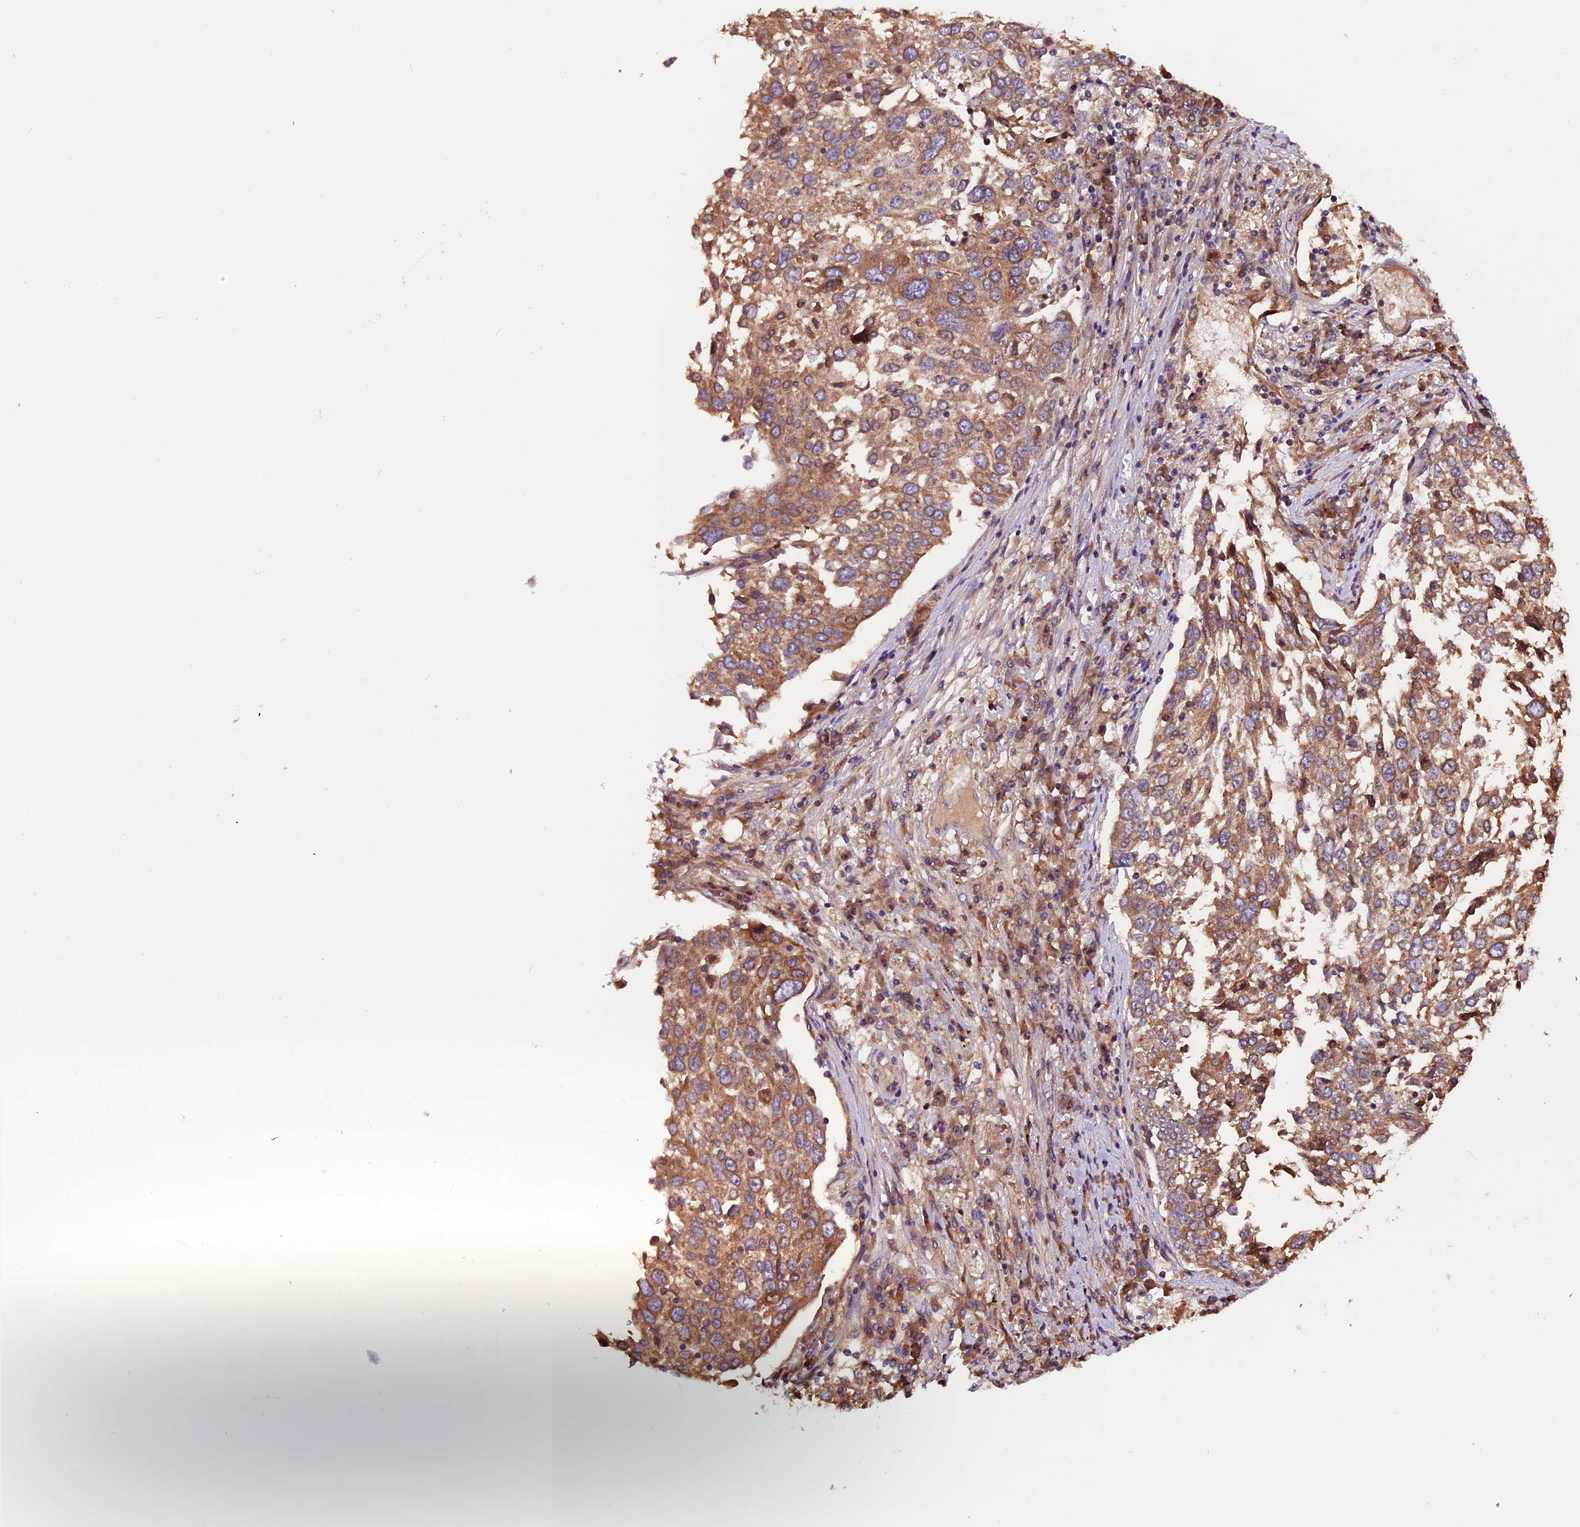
{"staining": {"intensity": "moderate", "quantity": ">75%", "location": "cytoplasmic/membranous"}, "tissue": "lung cancer", "cell_type": "Tumor cells", "image_type": "cancer", "snomed": [{"axis": "morphology", "description": "Squamous cell carcinoma, NOS"}, {"axis": "topography", "description": "Lung"}], "caption": "An image of squamous cell carcinoma (lung) stained for a protein reveals moderate cytoplasmic/membranous brown staining in tumor cells.", "gene": "ZNF598", "patient": {"sex": "male", "age": 65}}